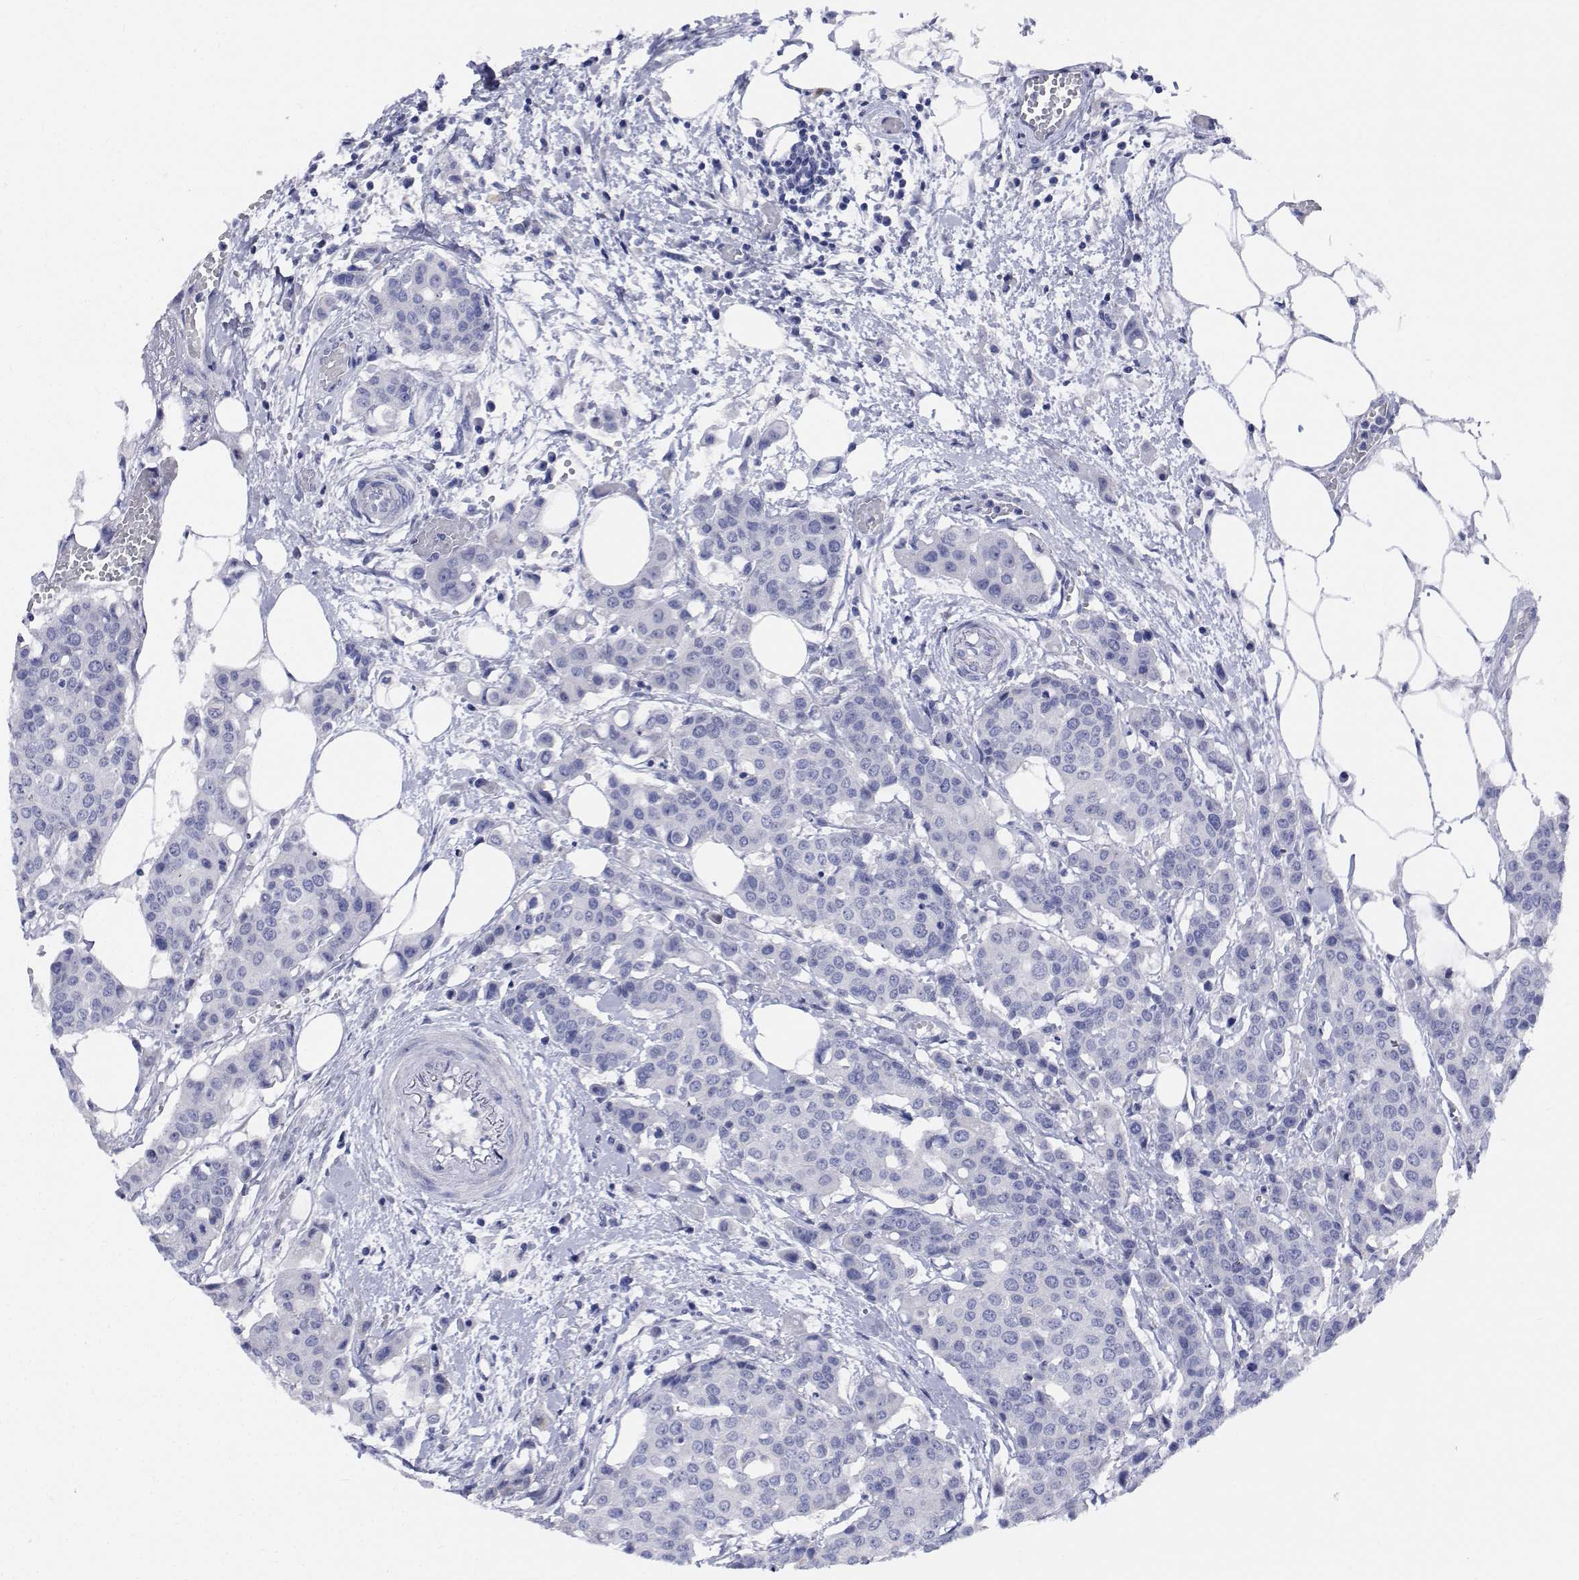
{"staining": {"intensity": "negative", "quantity": "none", "location": "none"}, "tissue": "carcinoid", "cell_type": "Tumor cells", "image_type": "cancer", "snomed": [{"axis": "morphology", "description": "Carcinoid, malignant, NOS"}, {"axis": "topography", "description": "Colon"}], "caption": "The photomicrograph shows no staining of tumor cells in malignant carcinoid. (Brightfield microscopy of DAB immunohistochemistry (IHC) at high magnification).", "gene": "CDHR3", "patient": {"sex": "male", "age": 81}}